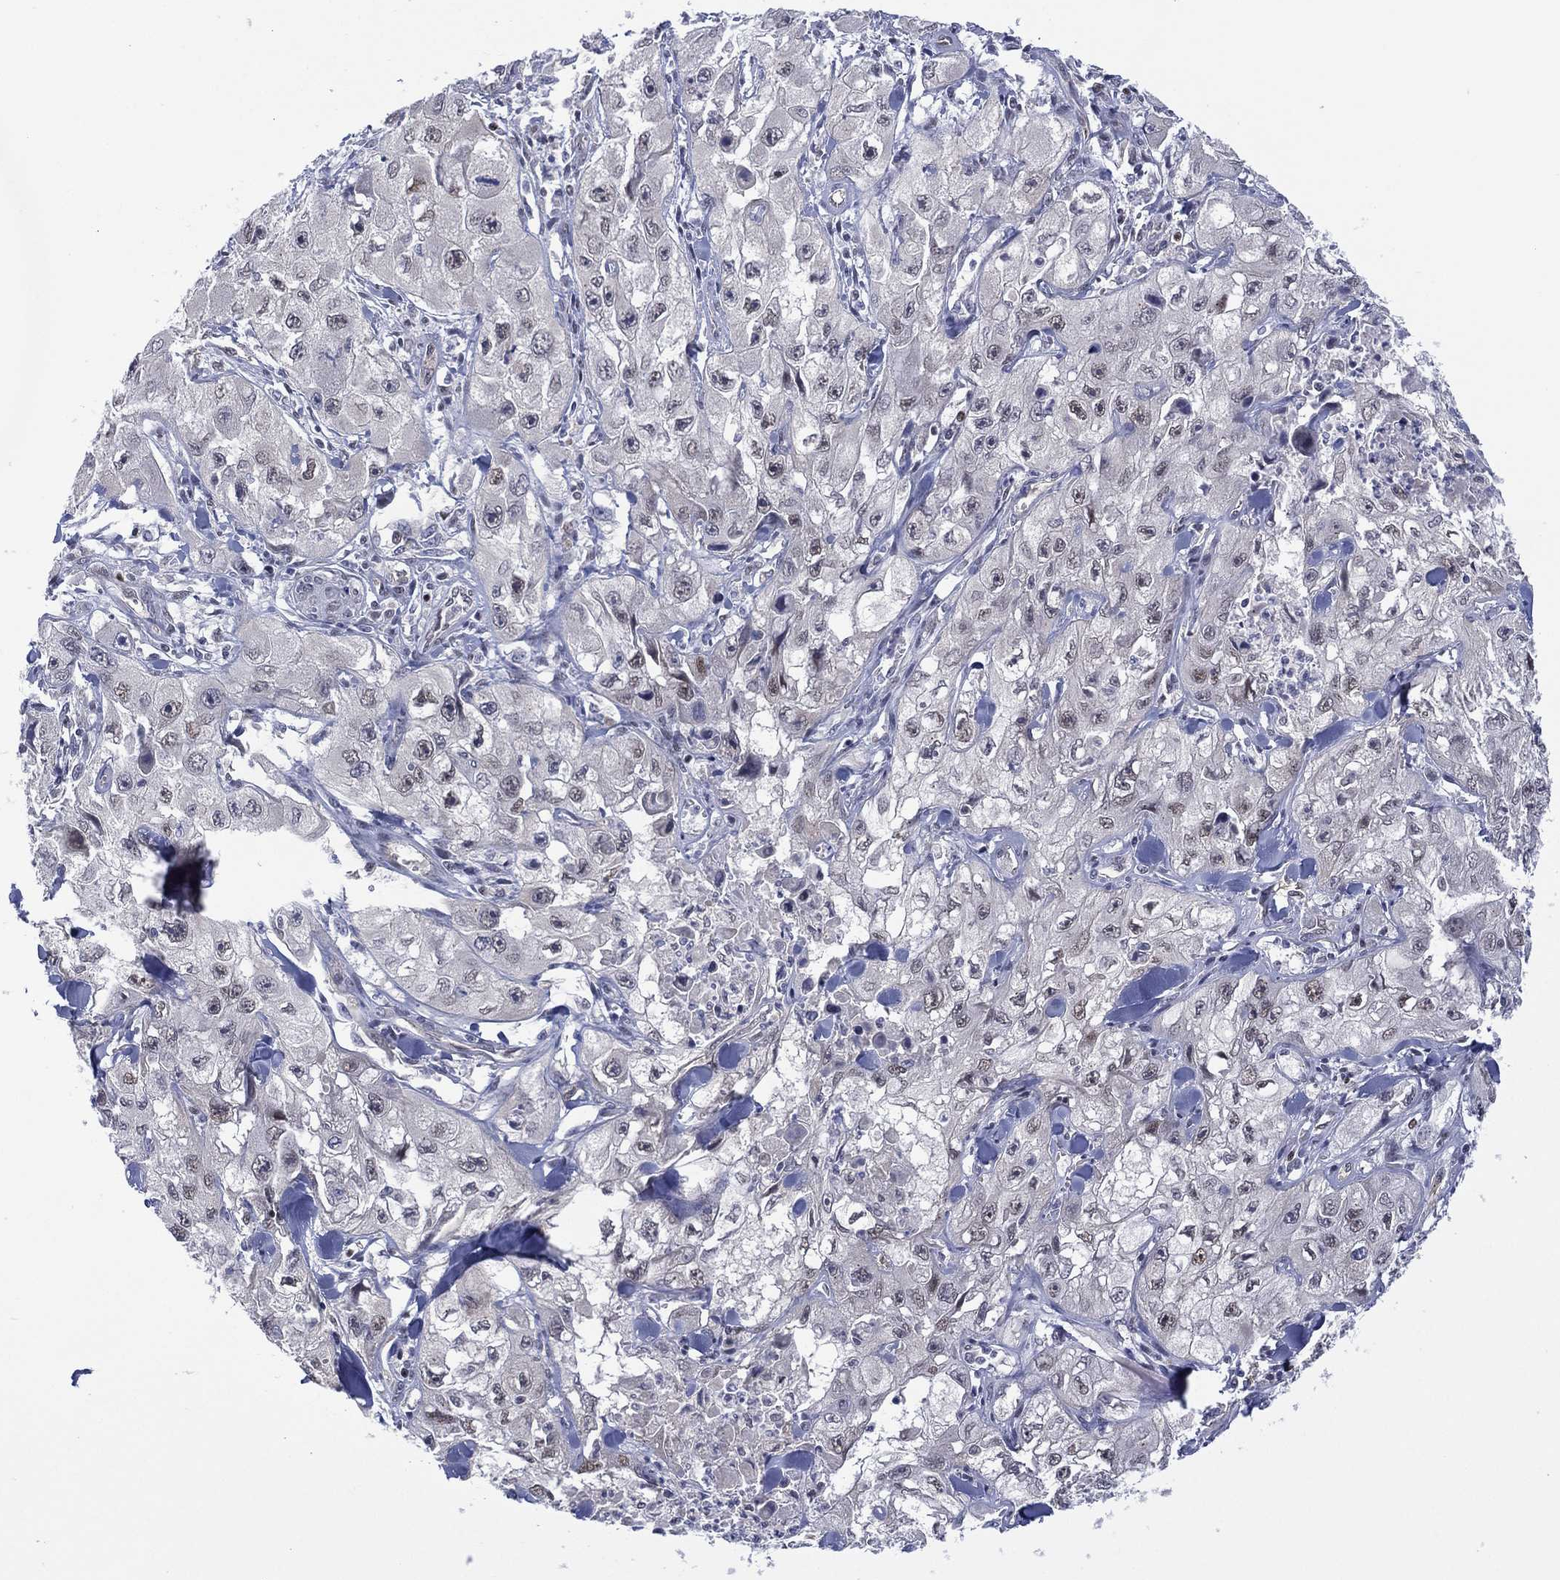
{"staining": {"intensity": "negative", "quantity": "none", "location": "none"}, "tissue": "skin cancer", "cell_type": "Tumor cells", "image_type": "cancer", "snomed": [{"axis": "morphology", "description": "Squamous cell carcinoma, NOS"}, {"axis": "topography", "description": "Skin"}, {"axis": "topography", "description": "Subcutis"}], "caption": "Protein analysis of skin squamous cell carcinoma displays no significant positivity in tumor cells.", "gene": "GSE1", "patient": {"sex": "male", "age": 73}}